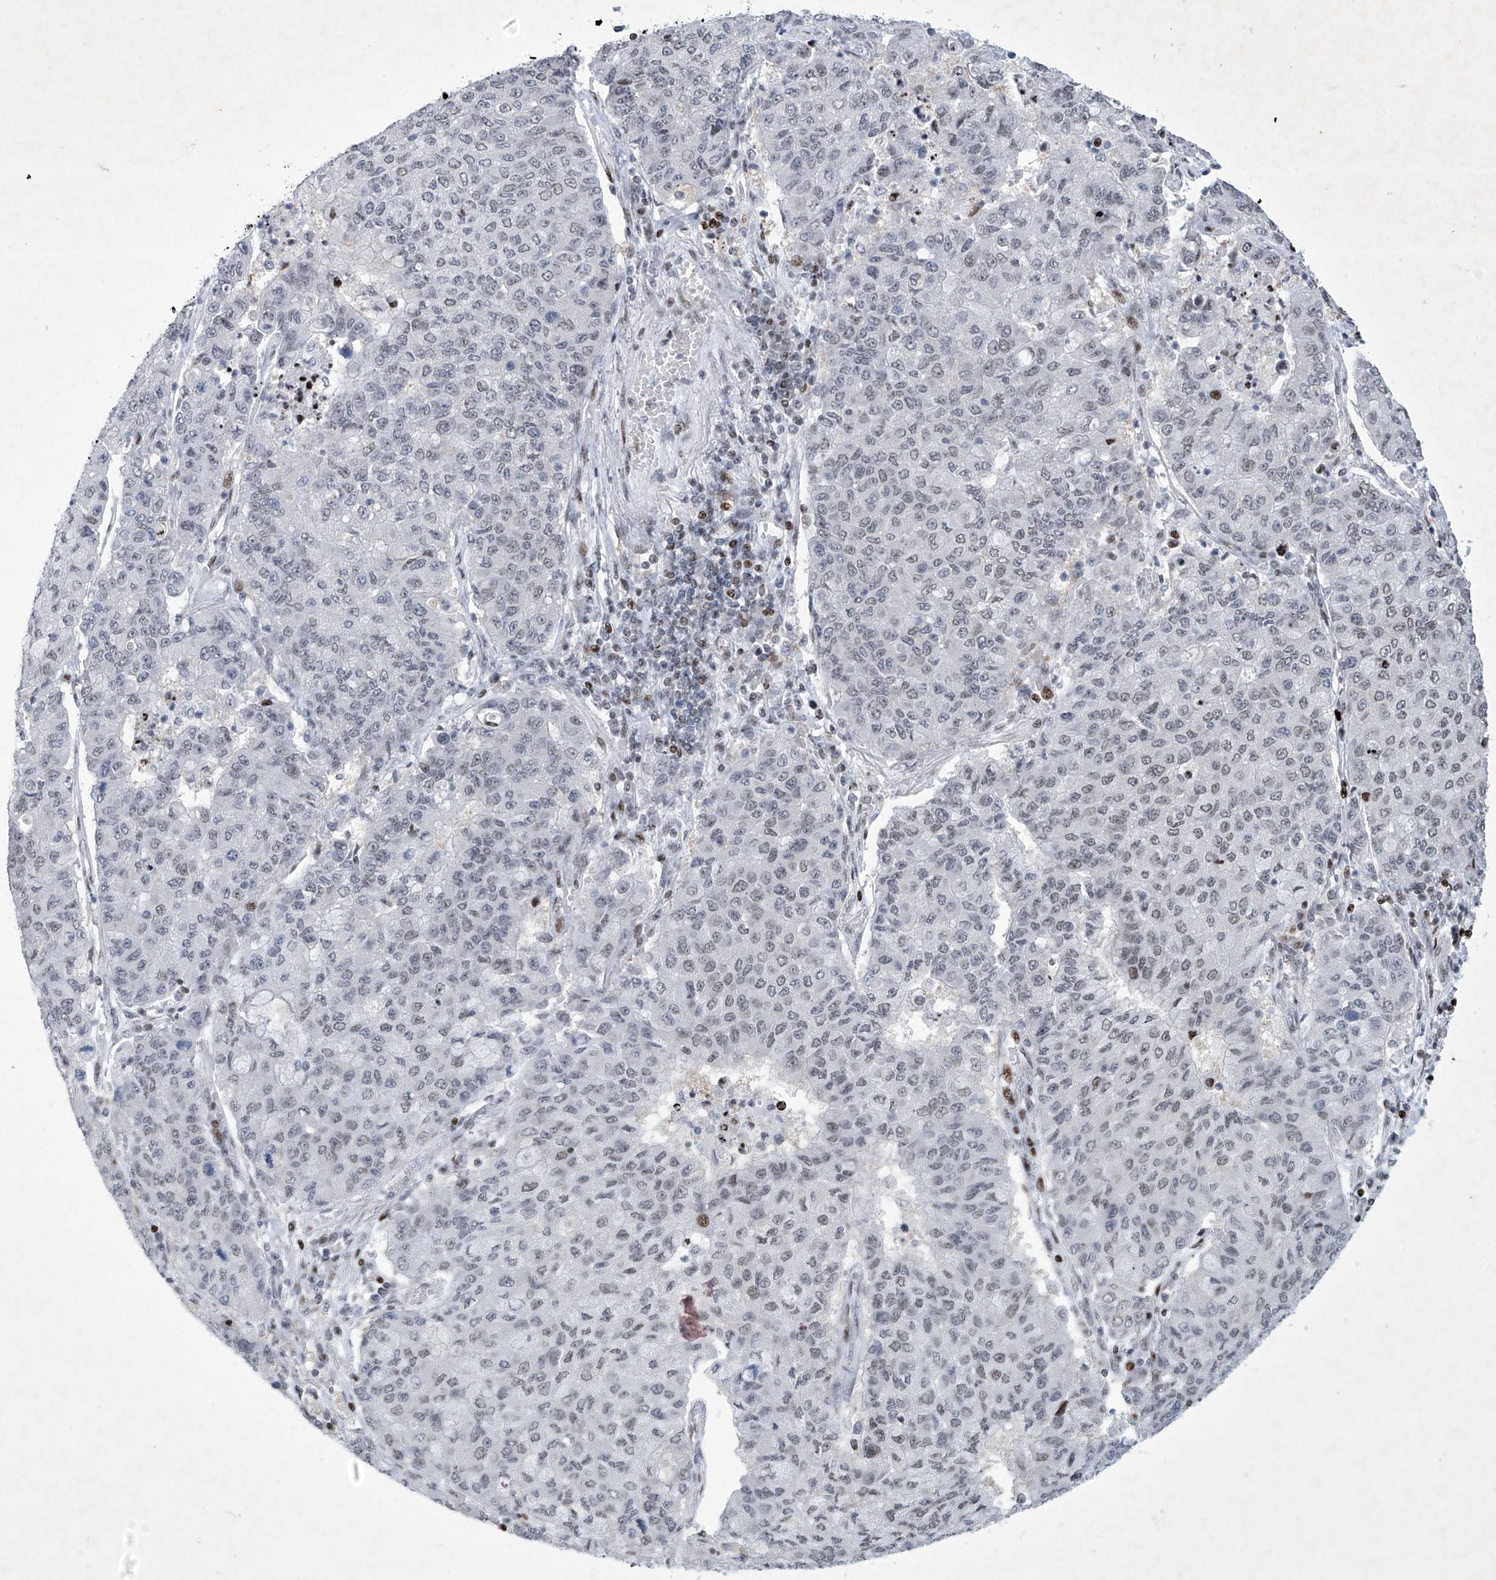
{"staining": {"intensity": "weak", "quantity": ">75%", "location": "nuclear"}, "tissue": "lung cancer", "cell_type": "Tumor cells", "image_type": "cancer", "snomed": [{"axis": "morphology", "description": "Squamous cell carcinoma, NOS"}, {"axis": "topography", "description": "Lung"}], "caption": "Lung cancer (squamous cell carcinoma) was stained to show a protein in brown. There is low levels of weak nuclear expression in about >75% of tumor cells. (Brightfield microscopy of DAB IHC at high magnification).", "gene": "RFX7", "patient": {"sex": "male", "age": 74}}